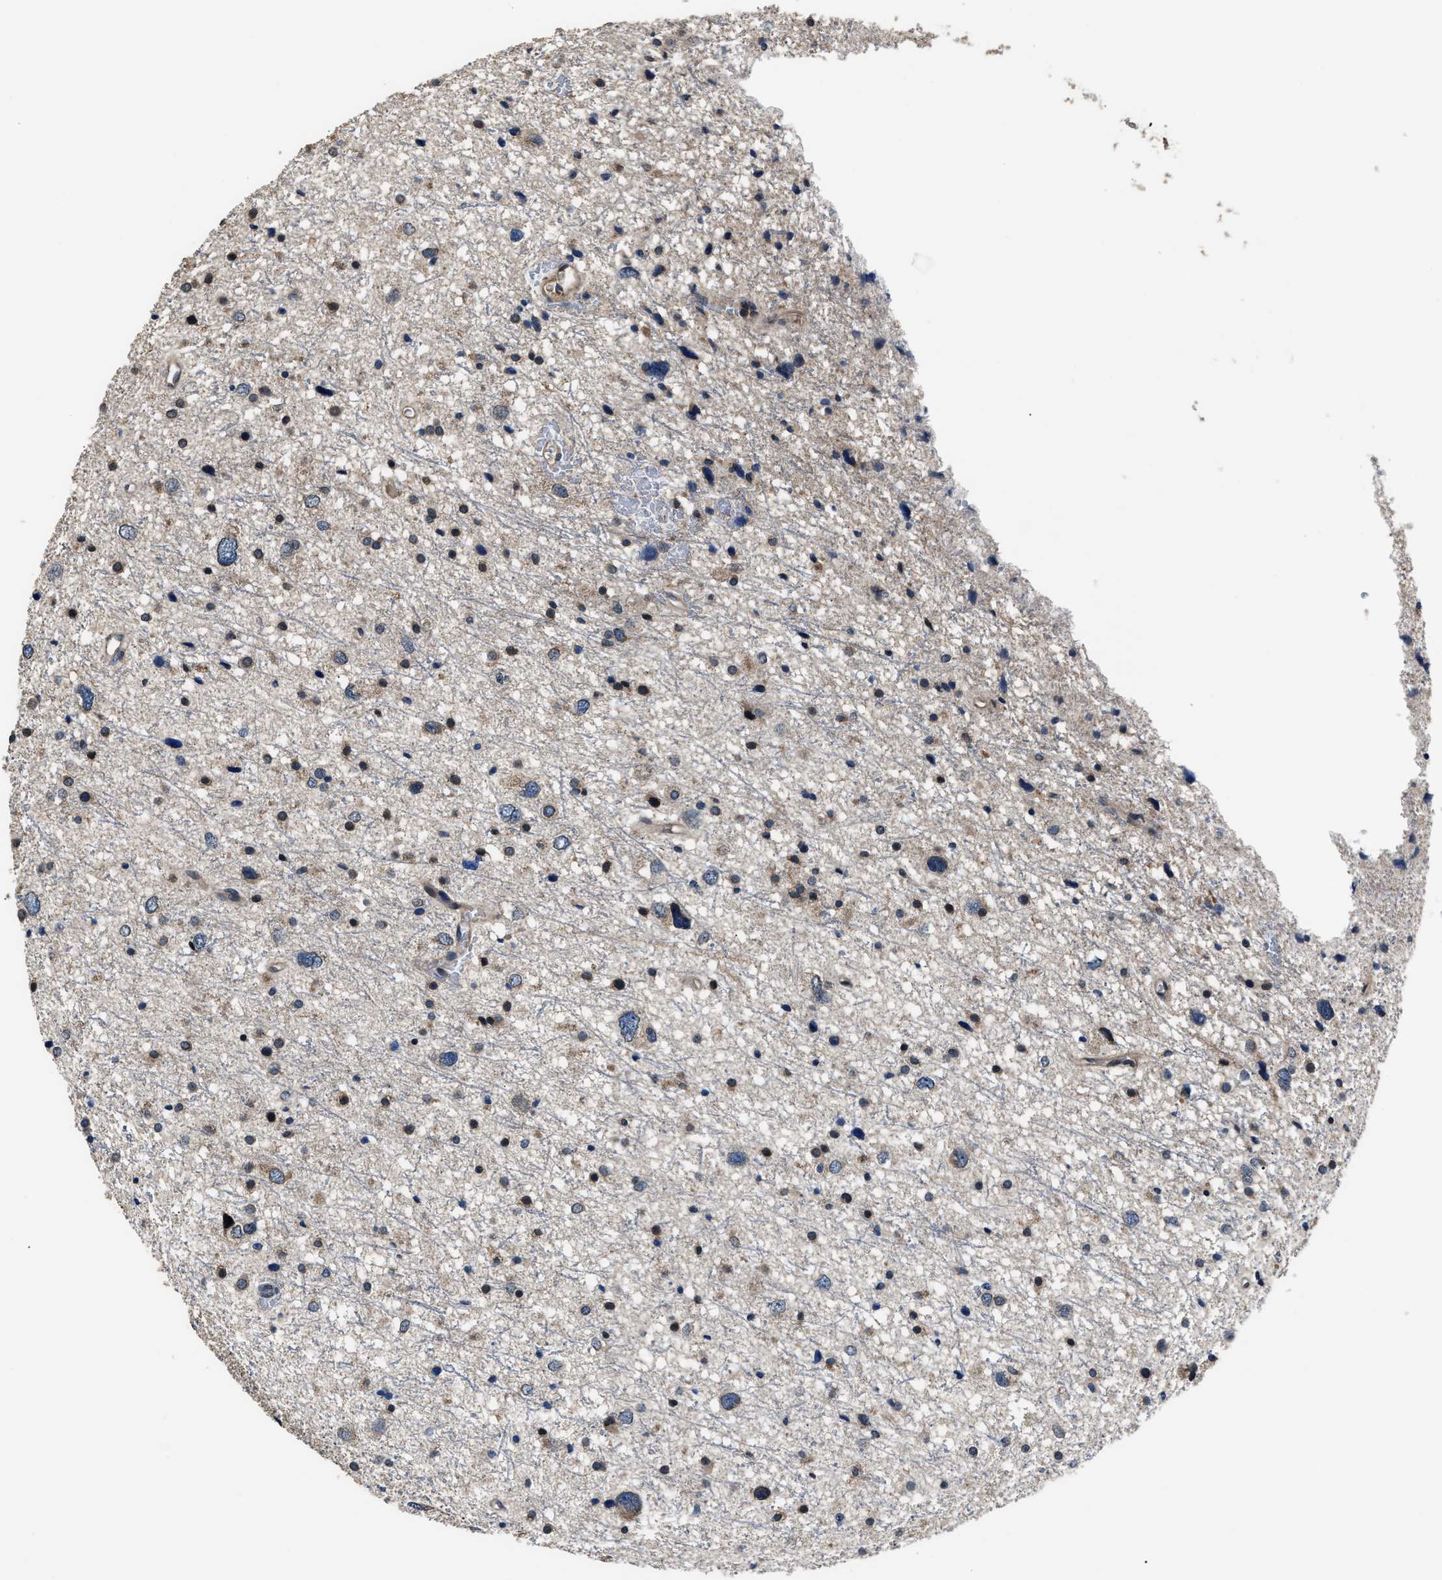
{"staining": {"intensity": "weak", "quantity": "25%-75%", "location": "cytoplasmic/membranous"}, "tissue": "glioma", "cell_type": "Tumor cells", "image_type": "cancer", "snomed": [{"axis": "morphology", "description": "Glioma, malignant, Low grade"}, {"axis": "topography", "description": "Brain"}], "caption": "IHC (DAB (3,3'-diaminobenzidine)) staining of glioma displays weak cytoplasmic/membranous protein positivity in approximately 25%-75% of tumor cells.", "gene": "TNRC18", "patient": {"sex": "female", "age": 37}}